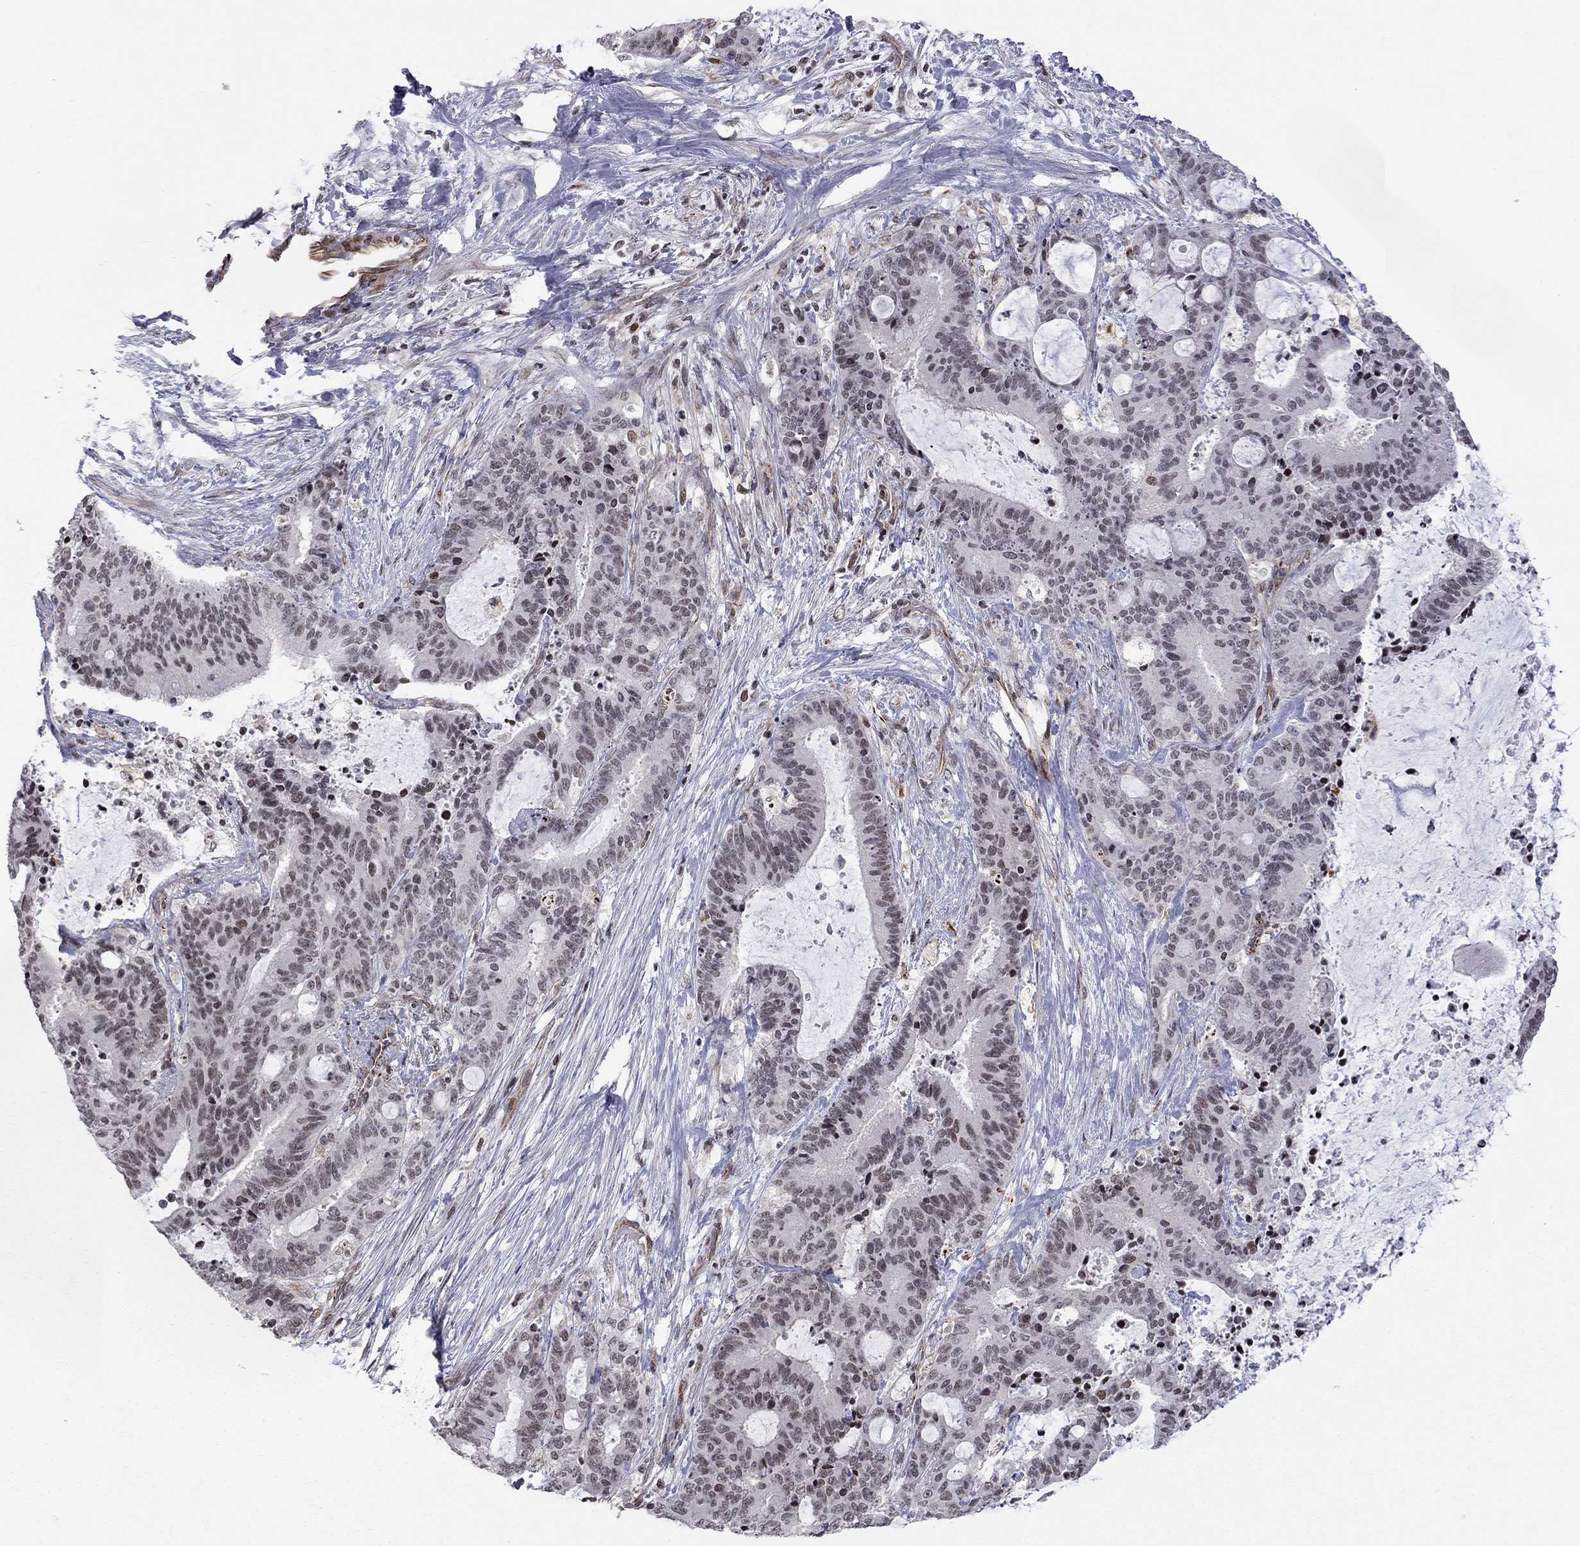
{"staining": {"intensity": "weak", "quantity": "<25%", "location": "nuclear"}, "tissue": "liver cancer", "cell_type": "Tumor cells", "image_type": "cancer", "snomed": [{"axis": "morphology", "description": "Cholangiocarcinoma"}, {"axis": "topography", "description": "Liver"}], "caption": "A histopathology image of cholangiocarcinoma (liver) stained for a protein displays no brown staining in tumor cells.", "gene": "MTNR1B", "patient": {"sex": "female", "age": 73}}